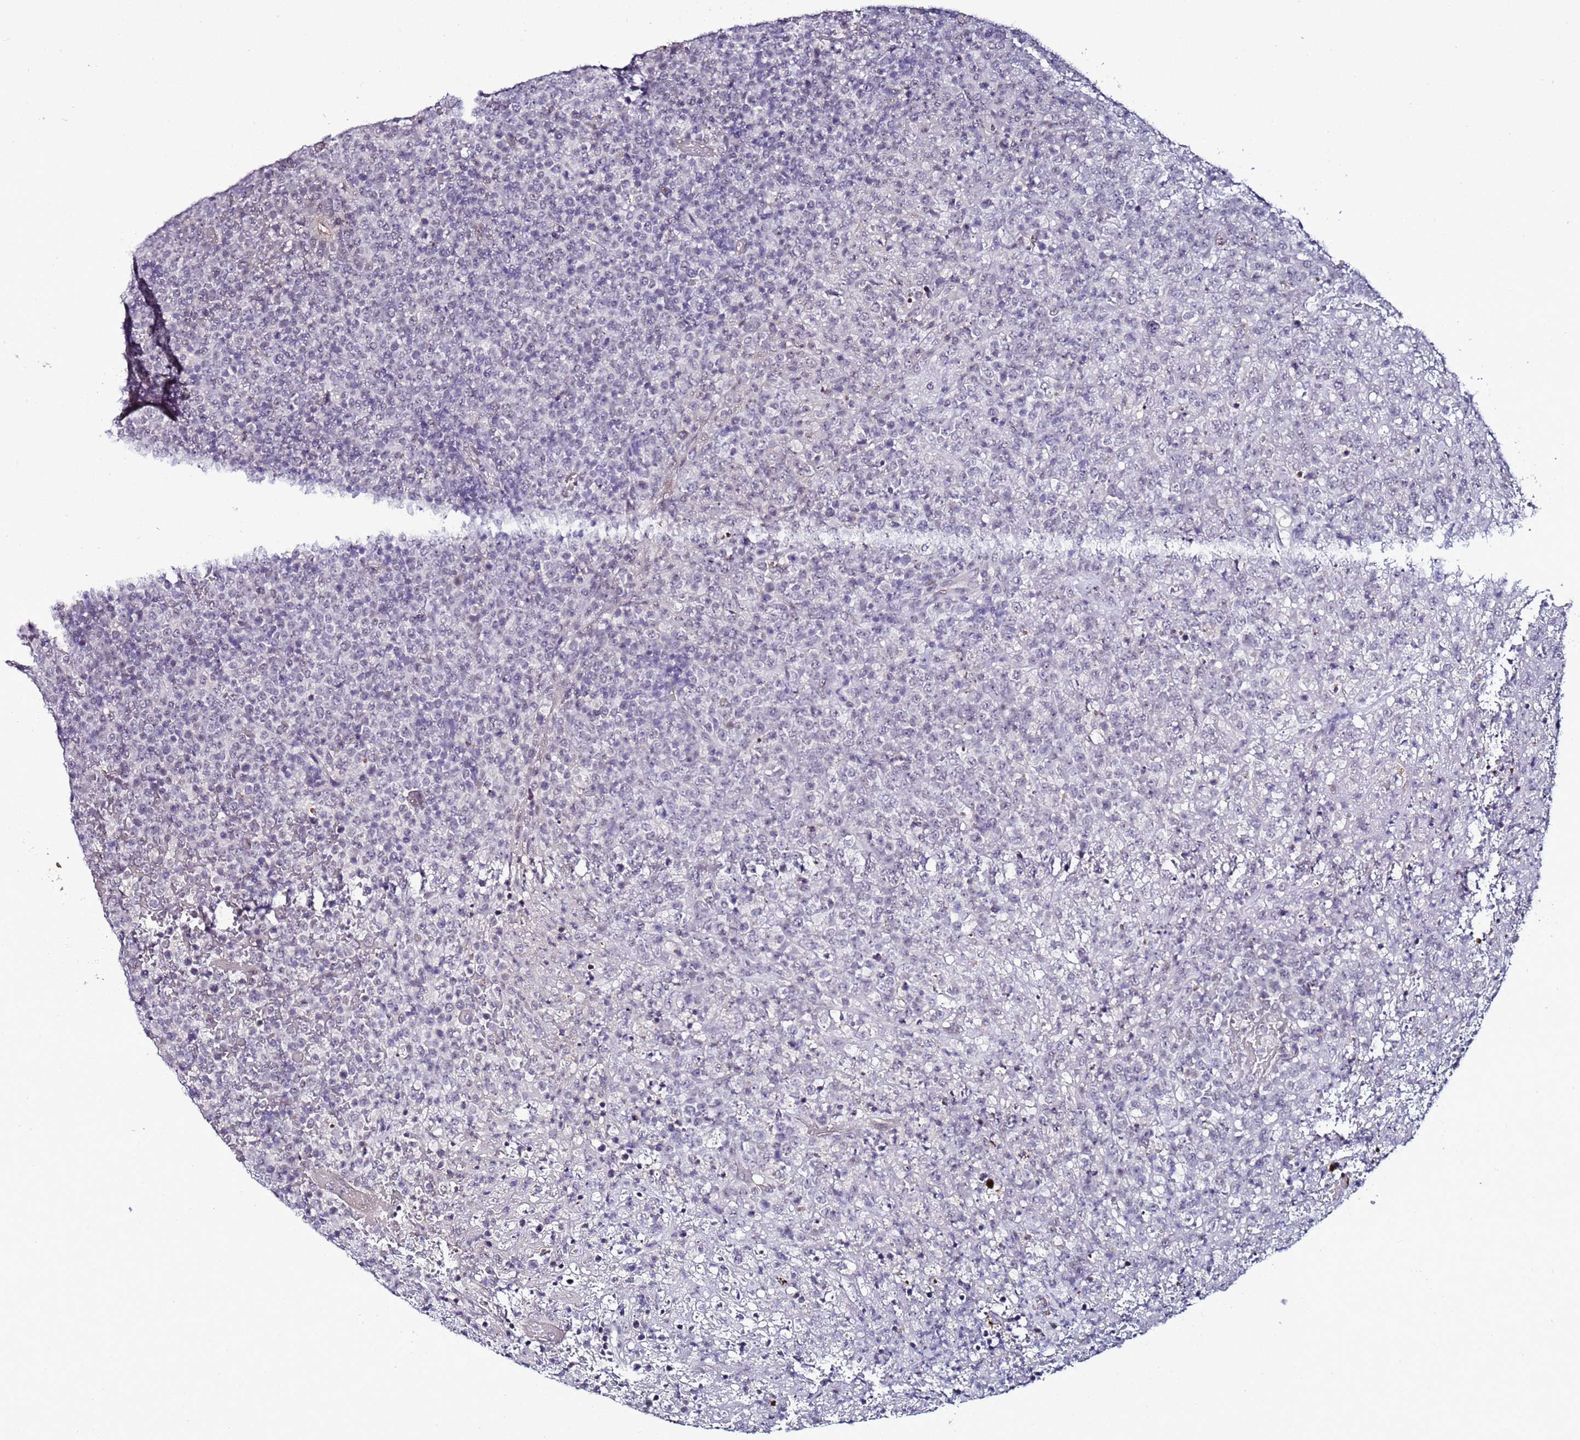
{"staining": {"intensity": "negative", "quantity": "none", "location": "none"}, "tissue": "lymphoma", "cell_type": "Tumor cells", "image_type": "cancer", "snomed": [{"axis": "morphology", "description": "Malignant lymphoma, non-Hodgkin's type, High grade"}, {"axis": "topography", "description": "Colon"}], "caption": "This is an immunohistochemistry (IHC) photomicrograph of lymphoma. There is no positivity in tumor cells.", "gene": "PSMA7", "patient": {"sex": "female", "age": 53}}